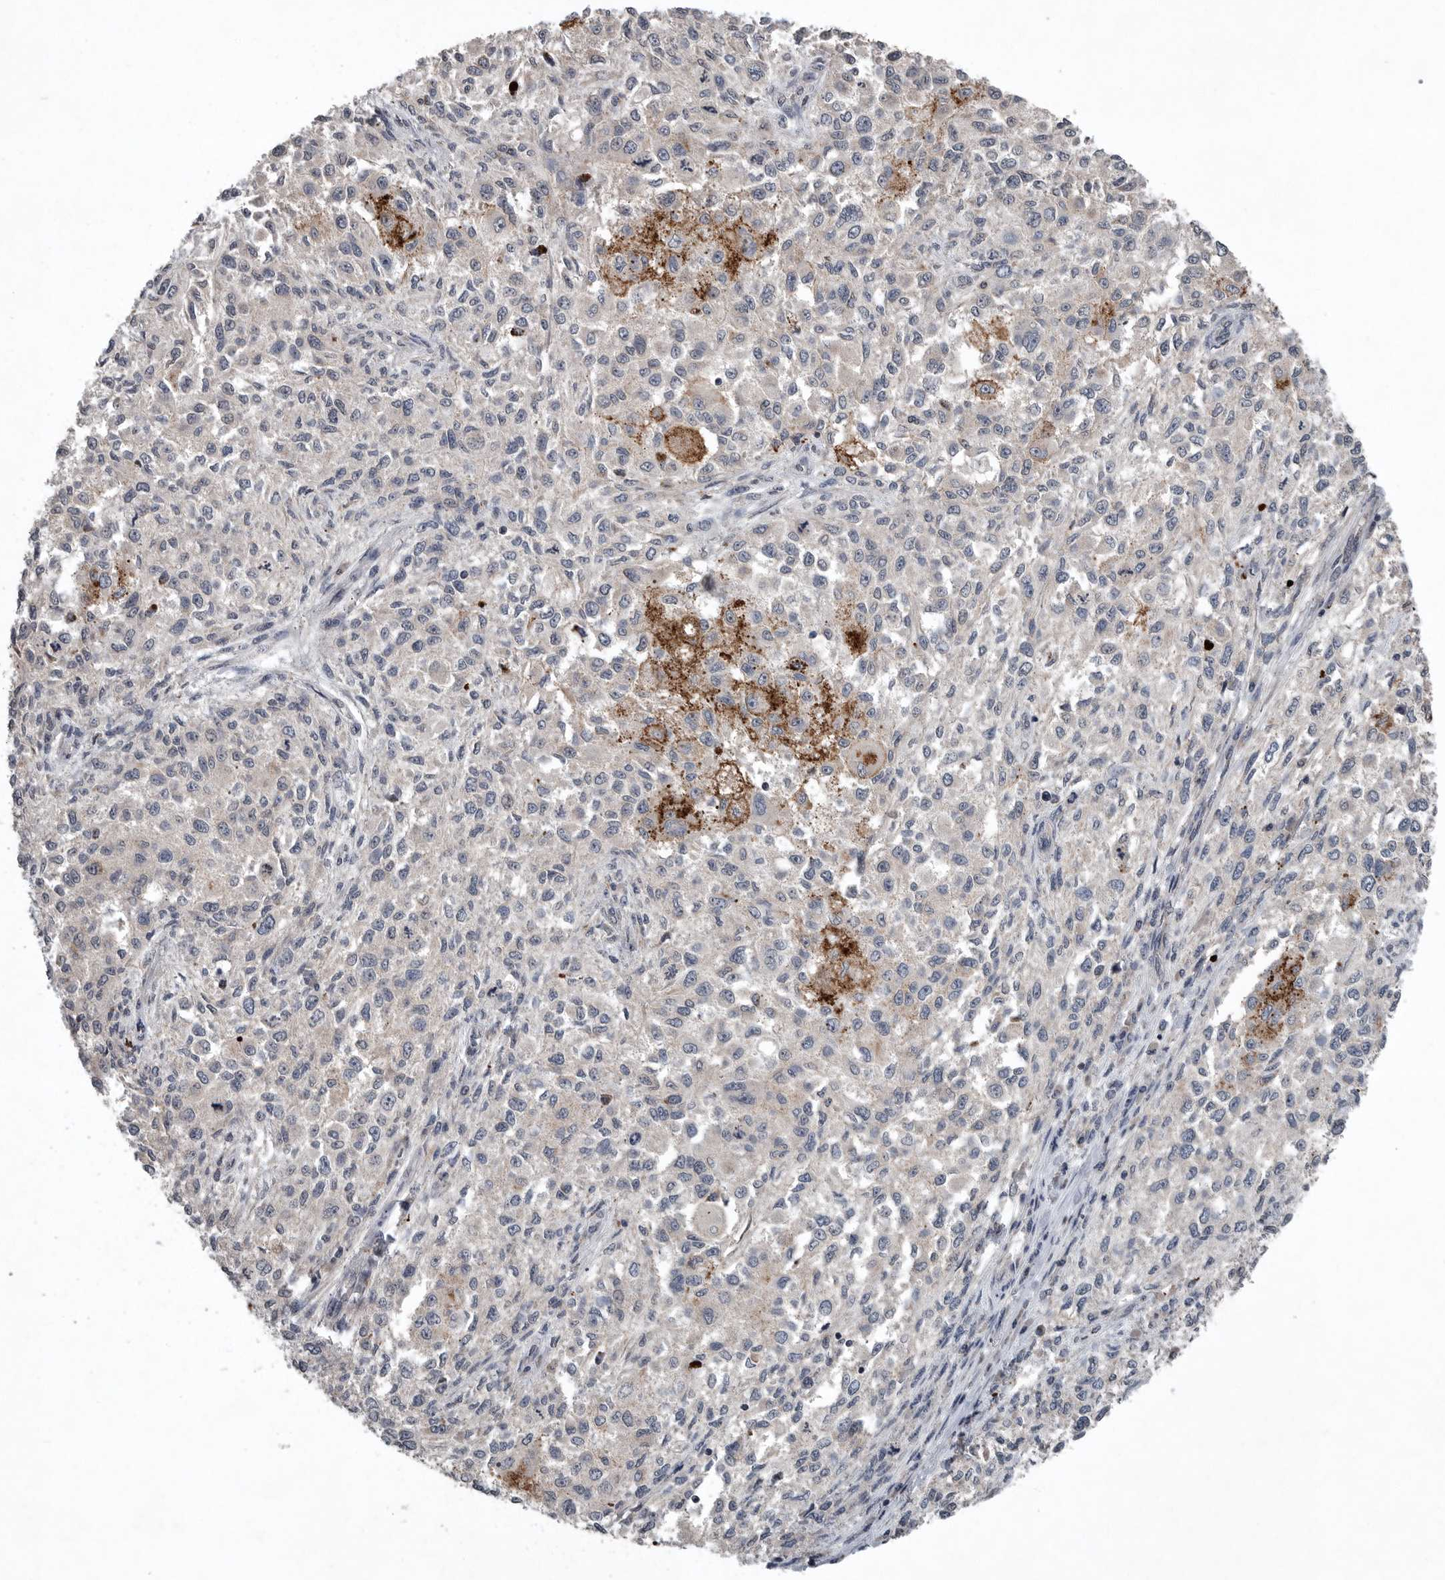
{"staining": {"intensity": "negative", "quantity": "none", "location": "none"}, "tissue": "melanoma", "cell_type": "Tumor cells", "image_type": "cancer", "snomed": [{"axis": "morphology", "description": "Necrosis, NOS"}, {"axis": "morphology", "description": "Malignant melanoma, NOS"}, {"axis": "topography", "description": "Skin"}], "caption": "Tumor cells are negative for brown protein staining in melanoma.", "gene": "SCP2", "patient": {"sex": "female", "age": 87}}